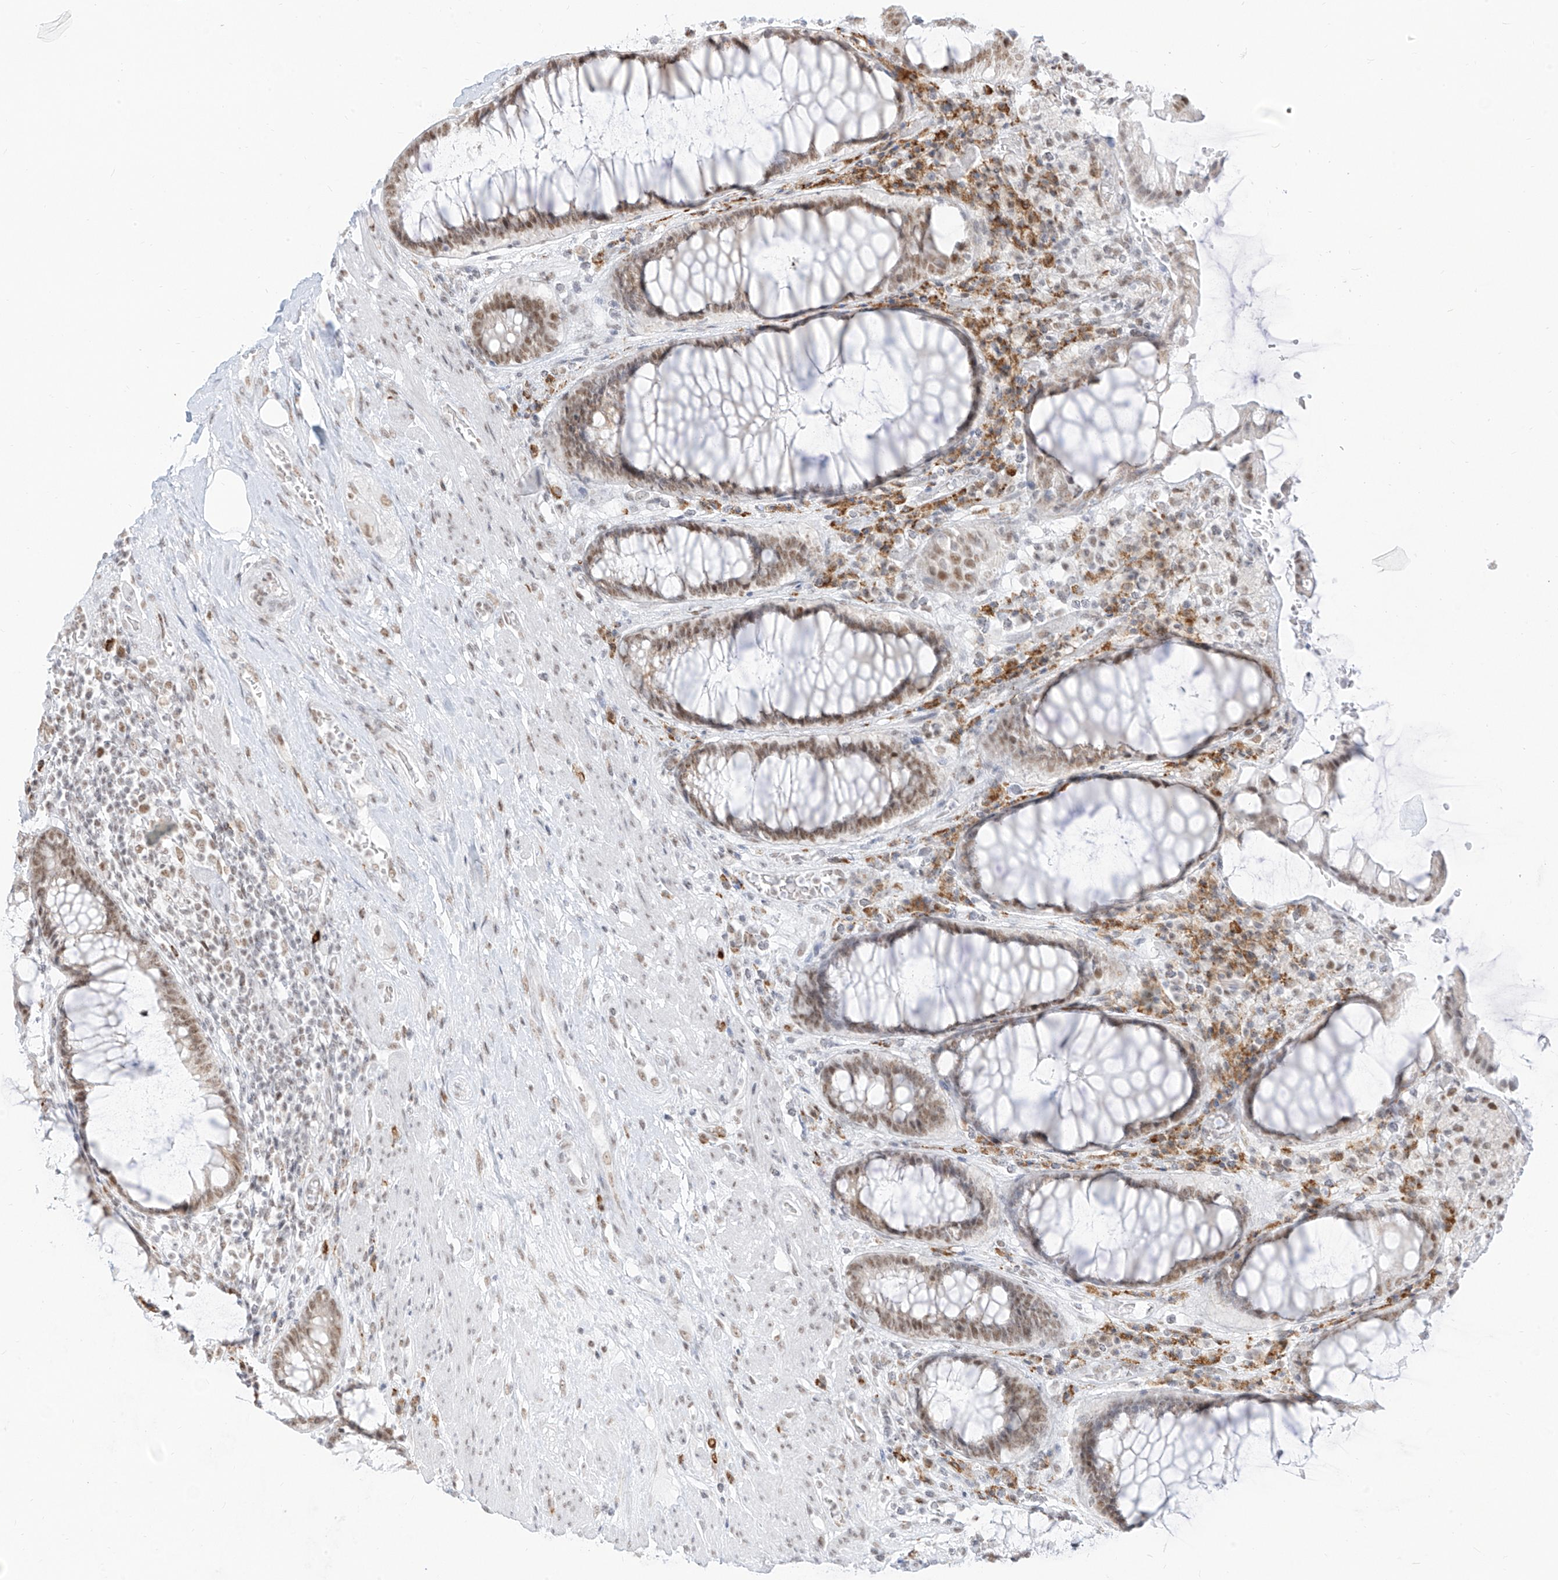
{"staining": {"intensity": "moderate", "quantity": ">75%", "location": "nuclear"}, "tissue": "rectum", "cell_type": "Glandular cells", "image_type": "normal", "snomed": [{"axis": "morphology", "description": "Normal tissue, NOS"}, {"axis": "topography", "description": "Rectum"}], "caption": "A medium amount of moderate nuclear expression is present in about >75% of glandular cells in unremarkable rectum. The staining is performed using DAB (3,3'-diaminobenzidine) brown chromogen to label protein expression. The nuclei are counter-stained blue using hematoxylin.", "gene": "SUPT5H", "patient": {"sex": "male", "age": 64}}